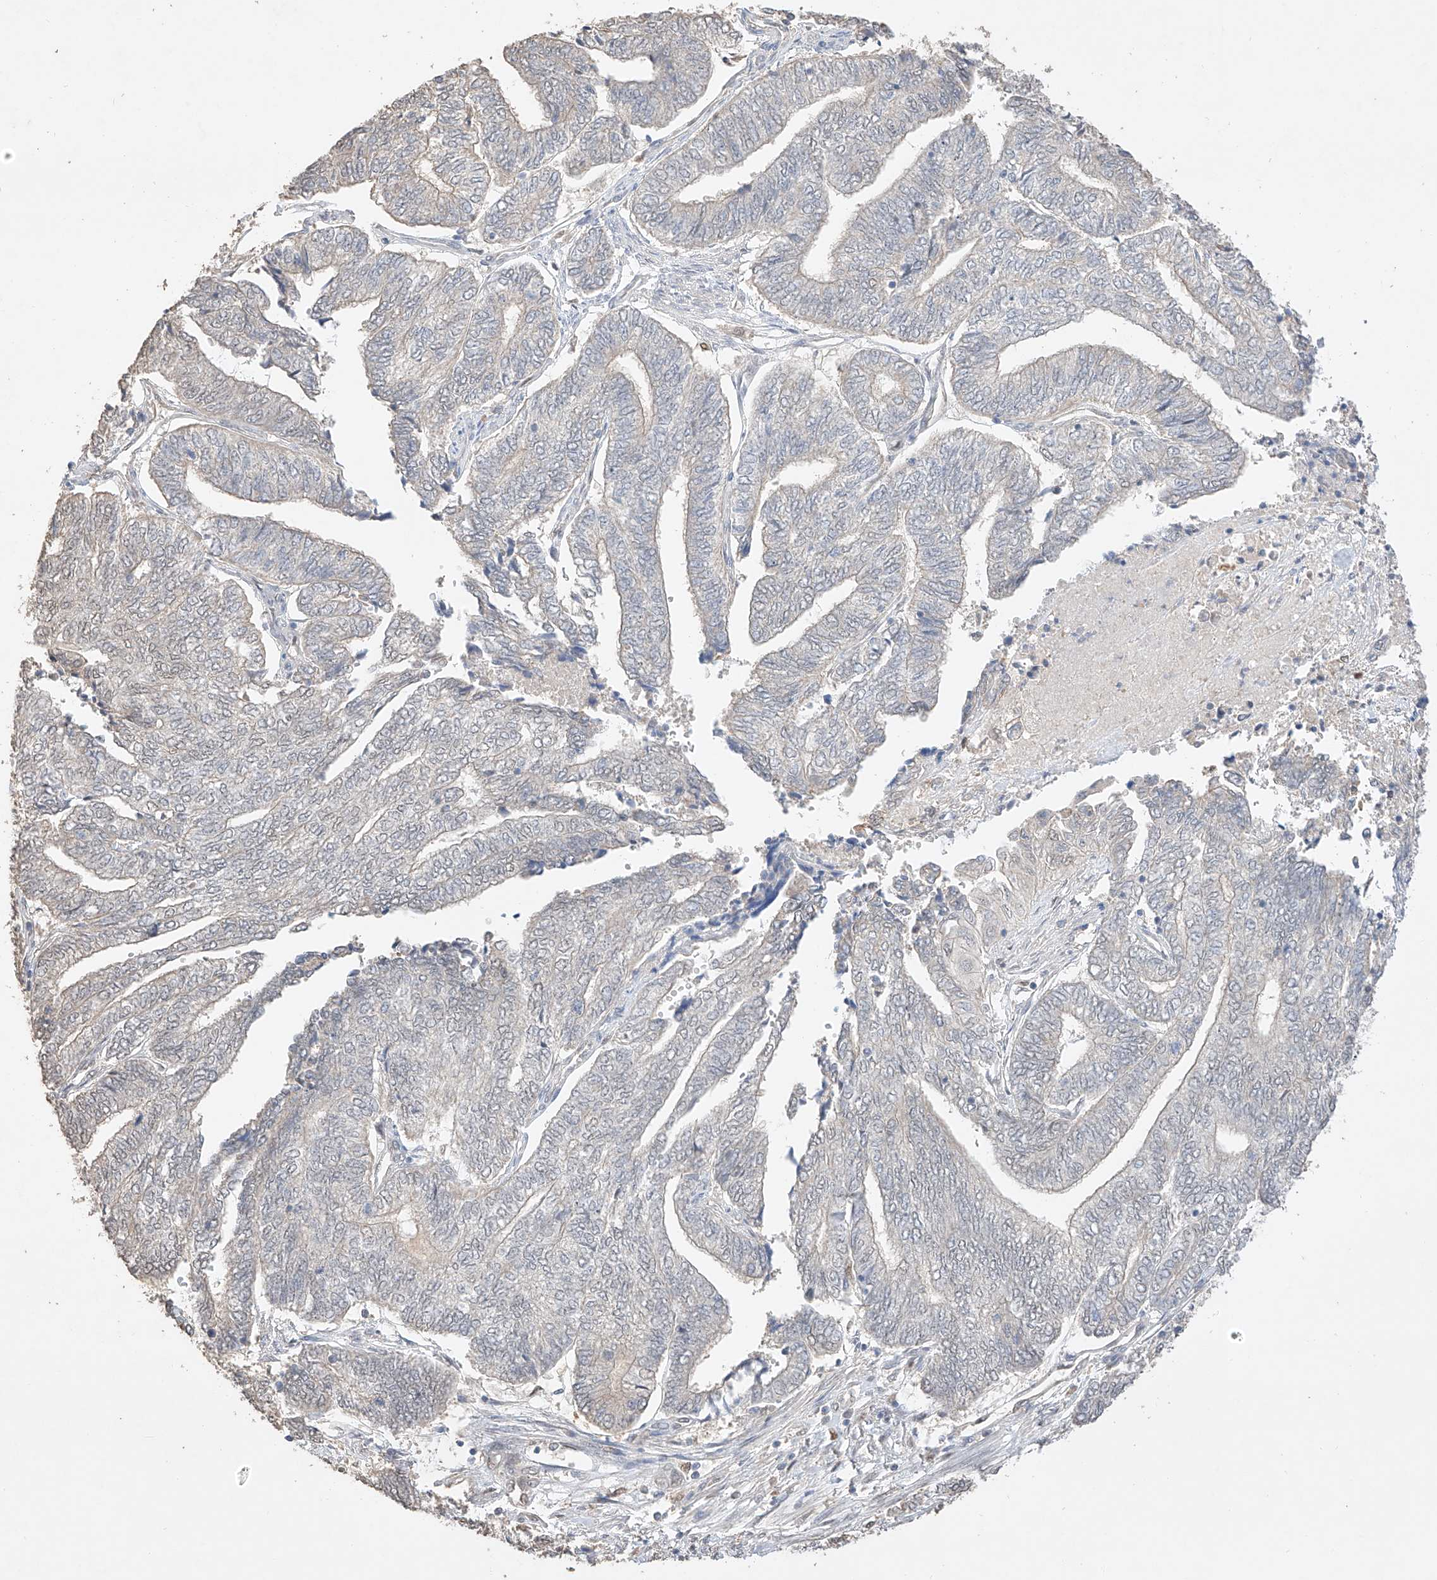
{"staining": {"intensity": "negative", "quantity": "none", "location": "none"}, "tissue": "endometrial cancer", "cell_type": "Tumor cells", "image_type": "cancer", "snomed": [{"axis": "morphology", "description": "Adenocarcinoma, NOS"}, {"axis": "topography", "description": "Uterus"}, {"axis": "topography", "description": "Endometrium"}], "caption": "IHC photomicrograph of neoplastic tissue: human endometrial adenocarcinoma stained with DAB (3,3'-diaminobenzidine) shows no significant protein expression in tumor cells.", "gene": "APIP", "patient": {"sex": "female", "age": 70}}